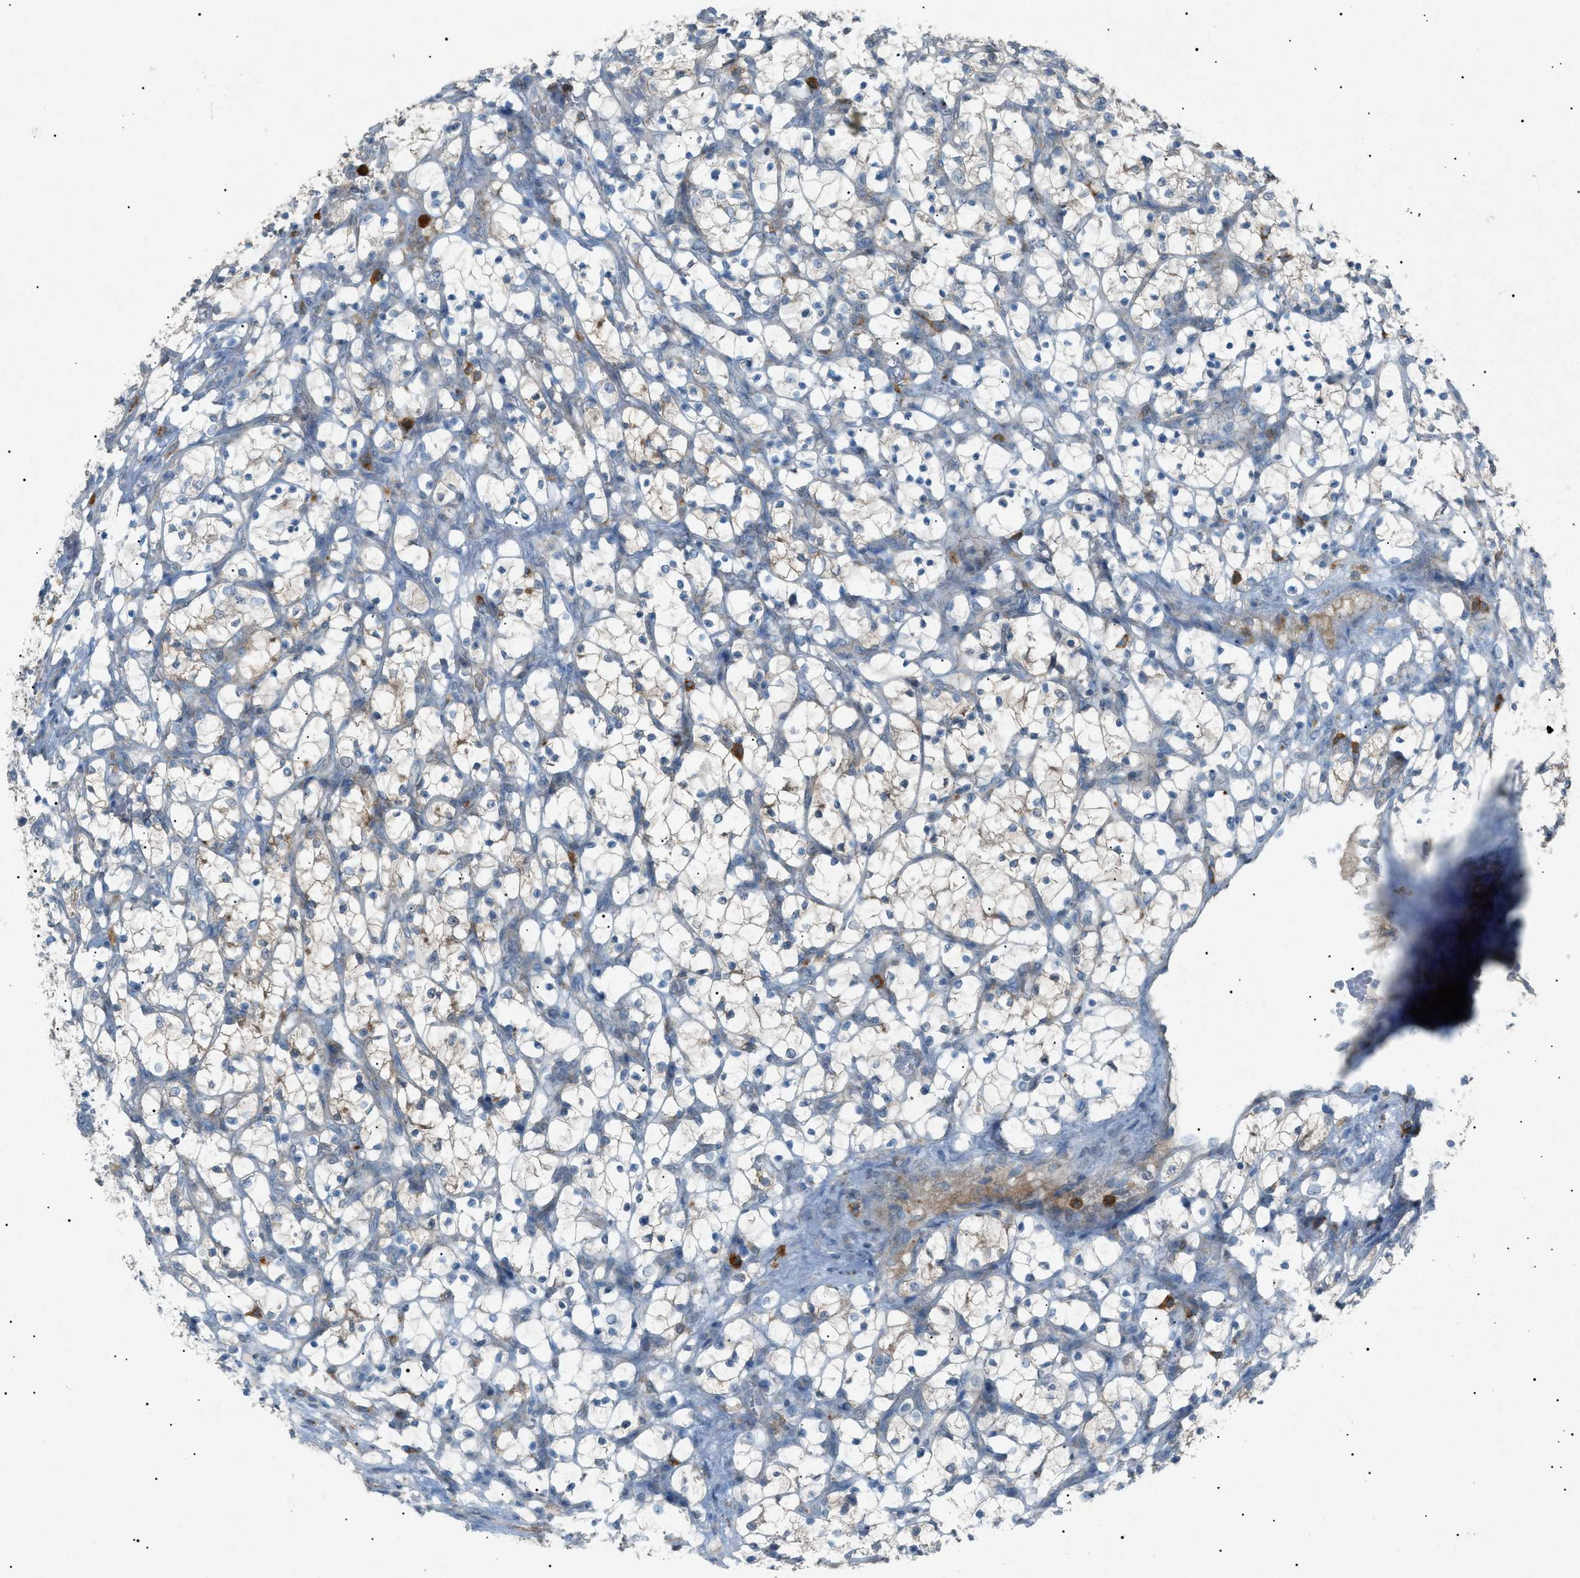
{"staining": {"intensity": "negative", "quantity": "none", "location": "none"}, "tissue": "renal cancer", "cell_type": "Tumor cells", "image_type": "cancer", "snomed": [{"axis": "morphology", "description": "Adenocarcinoma, NOS"}, {"axis": "topography", "description": "Kidney"}], "caption": "There is no significant staining in tumor cells of renal cancer.", "gene": "BTK", "patient": {"sex": "female", "age": 69}}